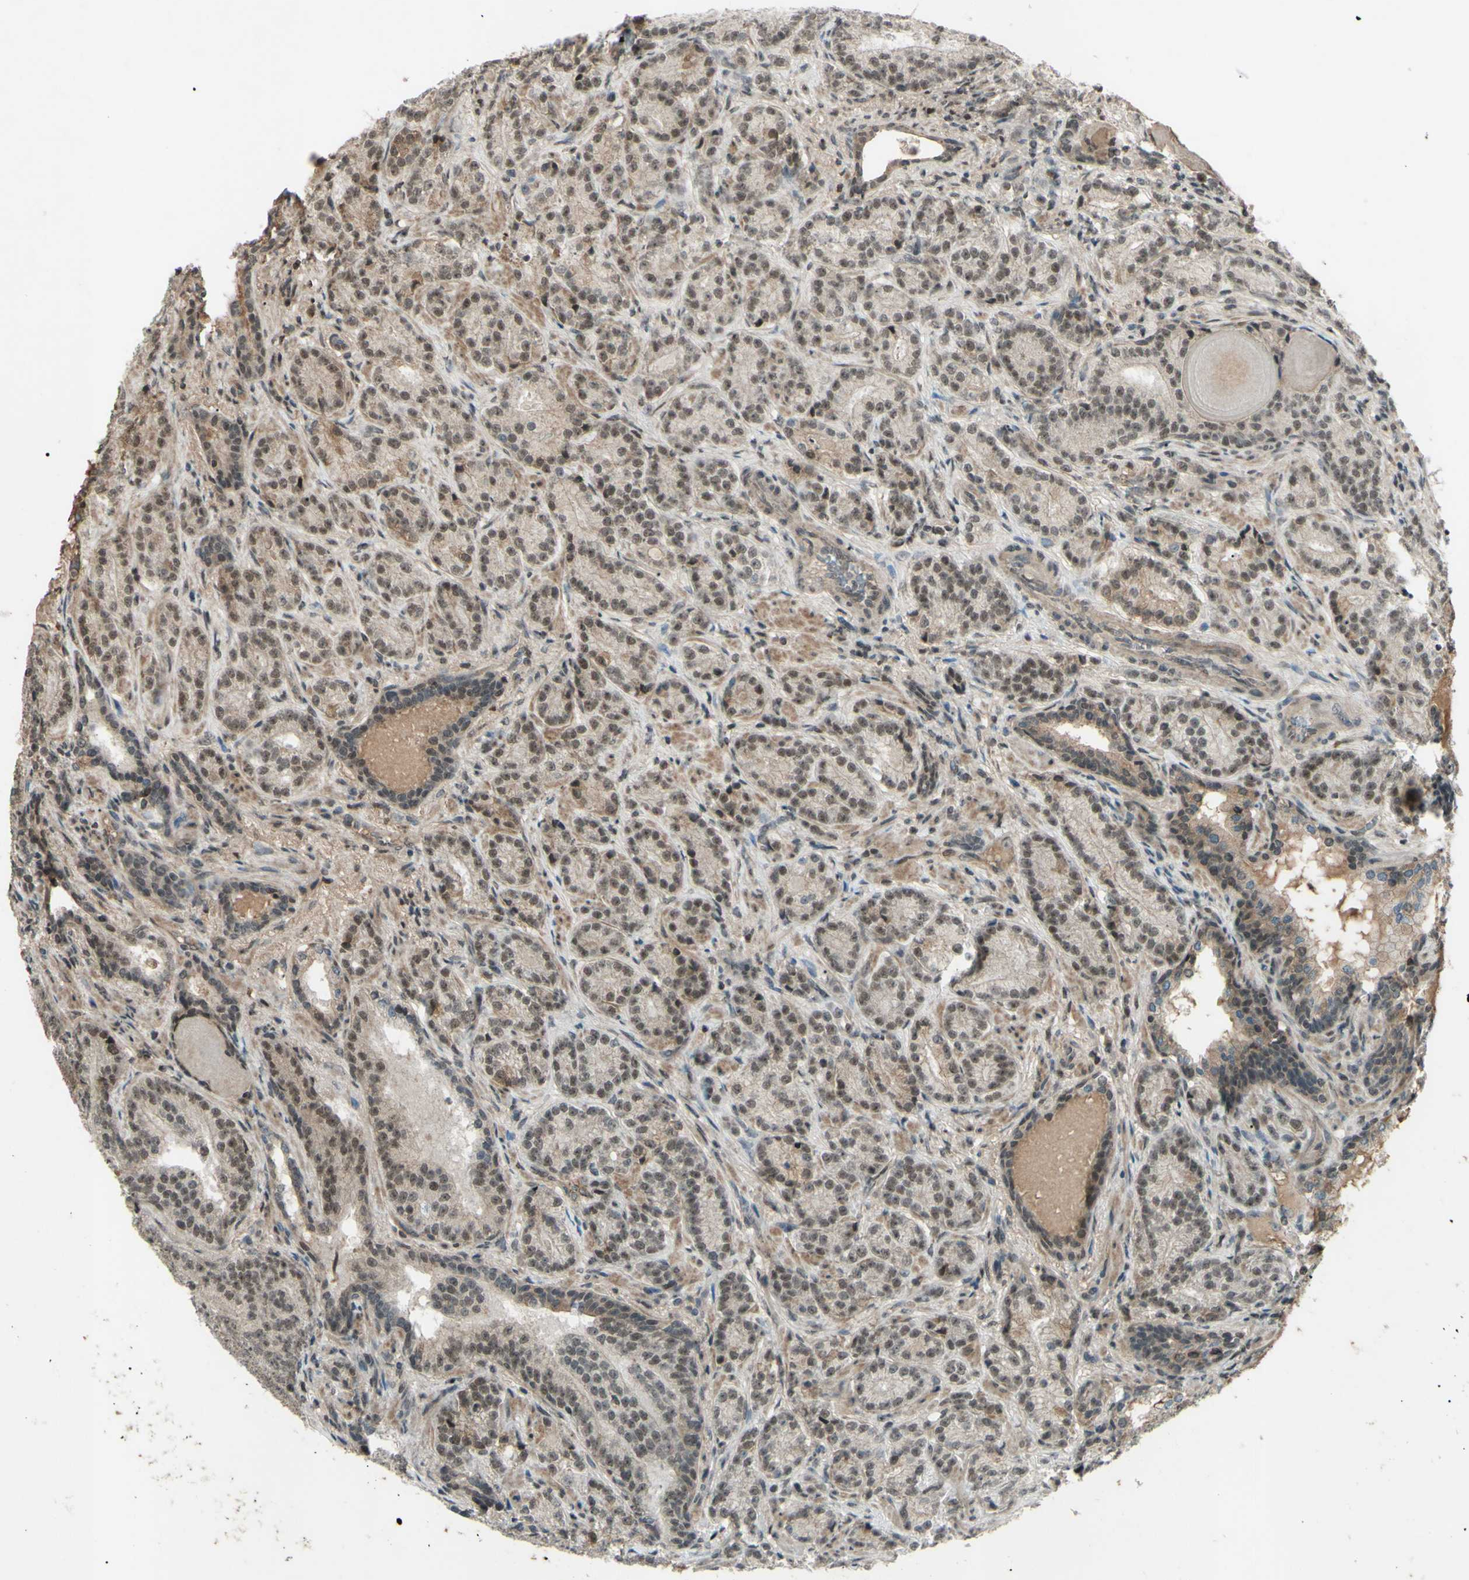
{"staining": {"intensity": "weak", "quantity": ">75%", "location": "nuclear"}, "tissue": "prostate cancer", "cell_type": "Tumor cells", "image_type": "cancer", "snomed": [{"axis": "morphology", "description": "Adenocarcinoma, High grade"}, {"axis": "topography", "description": "Prostate"}], "caption": "A micrograph showing weak nuclear positivity in about >75% of tumor cells in prostate cancer, as visualized by brown immunohistochemical staining.", "gene": "SNW1", "patient": {"sex": "male", "age": 61}}